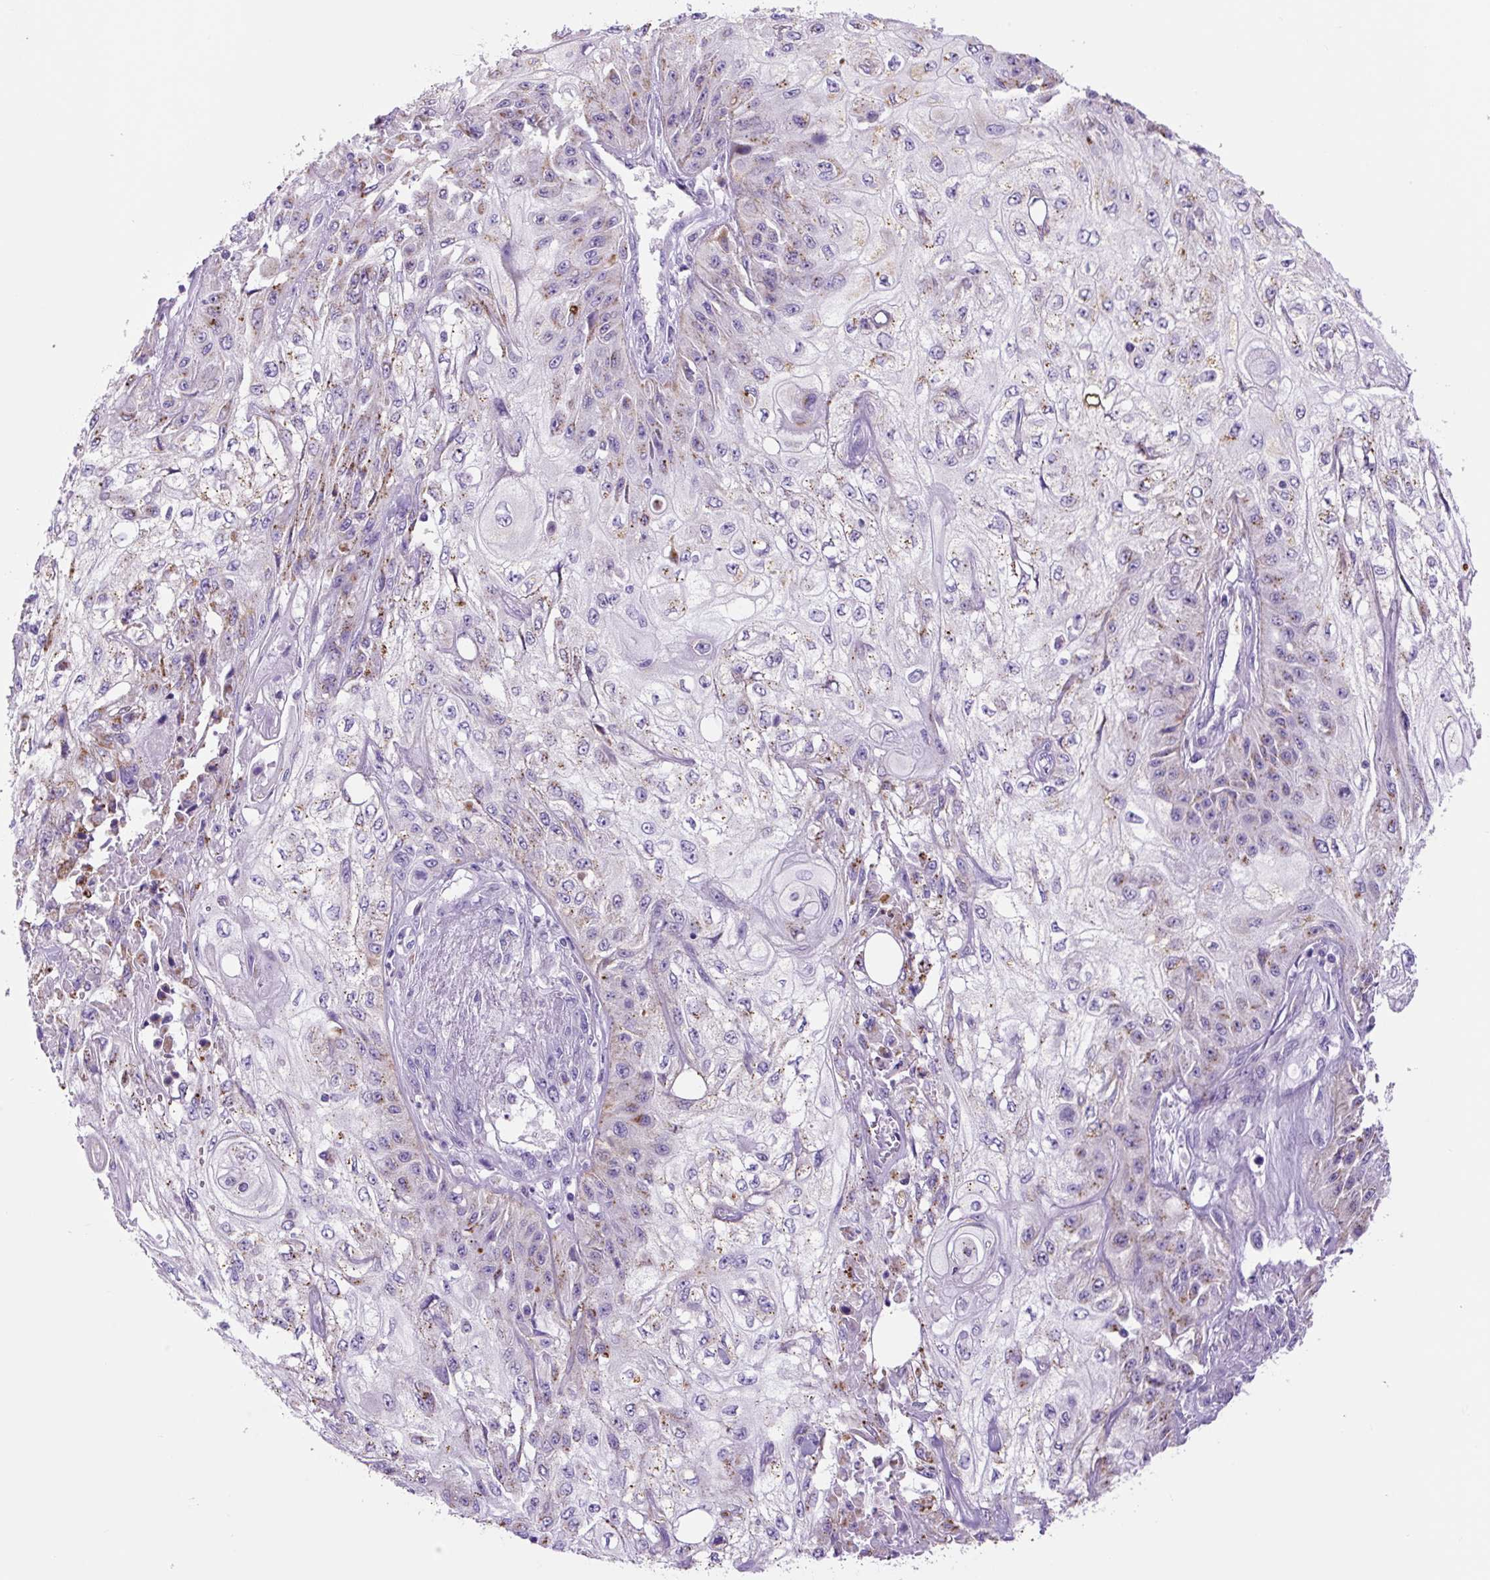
{"staining": {"intensity": "negative", "quantity": "none", "location": "none"}, "tissue": "skin cancer", "cell_type": "Tumor cells", "image_type": "cancer", "snomed": [{"axis": "morphology", "description": "Squamous cell carcinoma, NOS"}, {"axis": "morphology", "description": "Squamous cell carcinoma, metastatic, NOS"}, {"axis": "topography", "description": "Skin"}, {"axis": "topography", "description": "Lymph node"}], "caption": "Skin metastatic squamous cell carcinoma was stained to show a protein in brown. There is no significant staining in tumor cells.", "gene": "LCN10", "patient": {"sex": "male", "age": 75}}